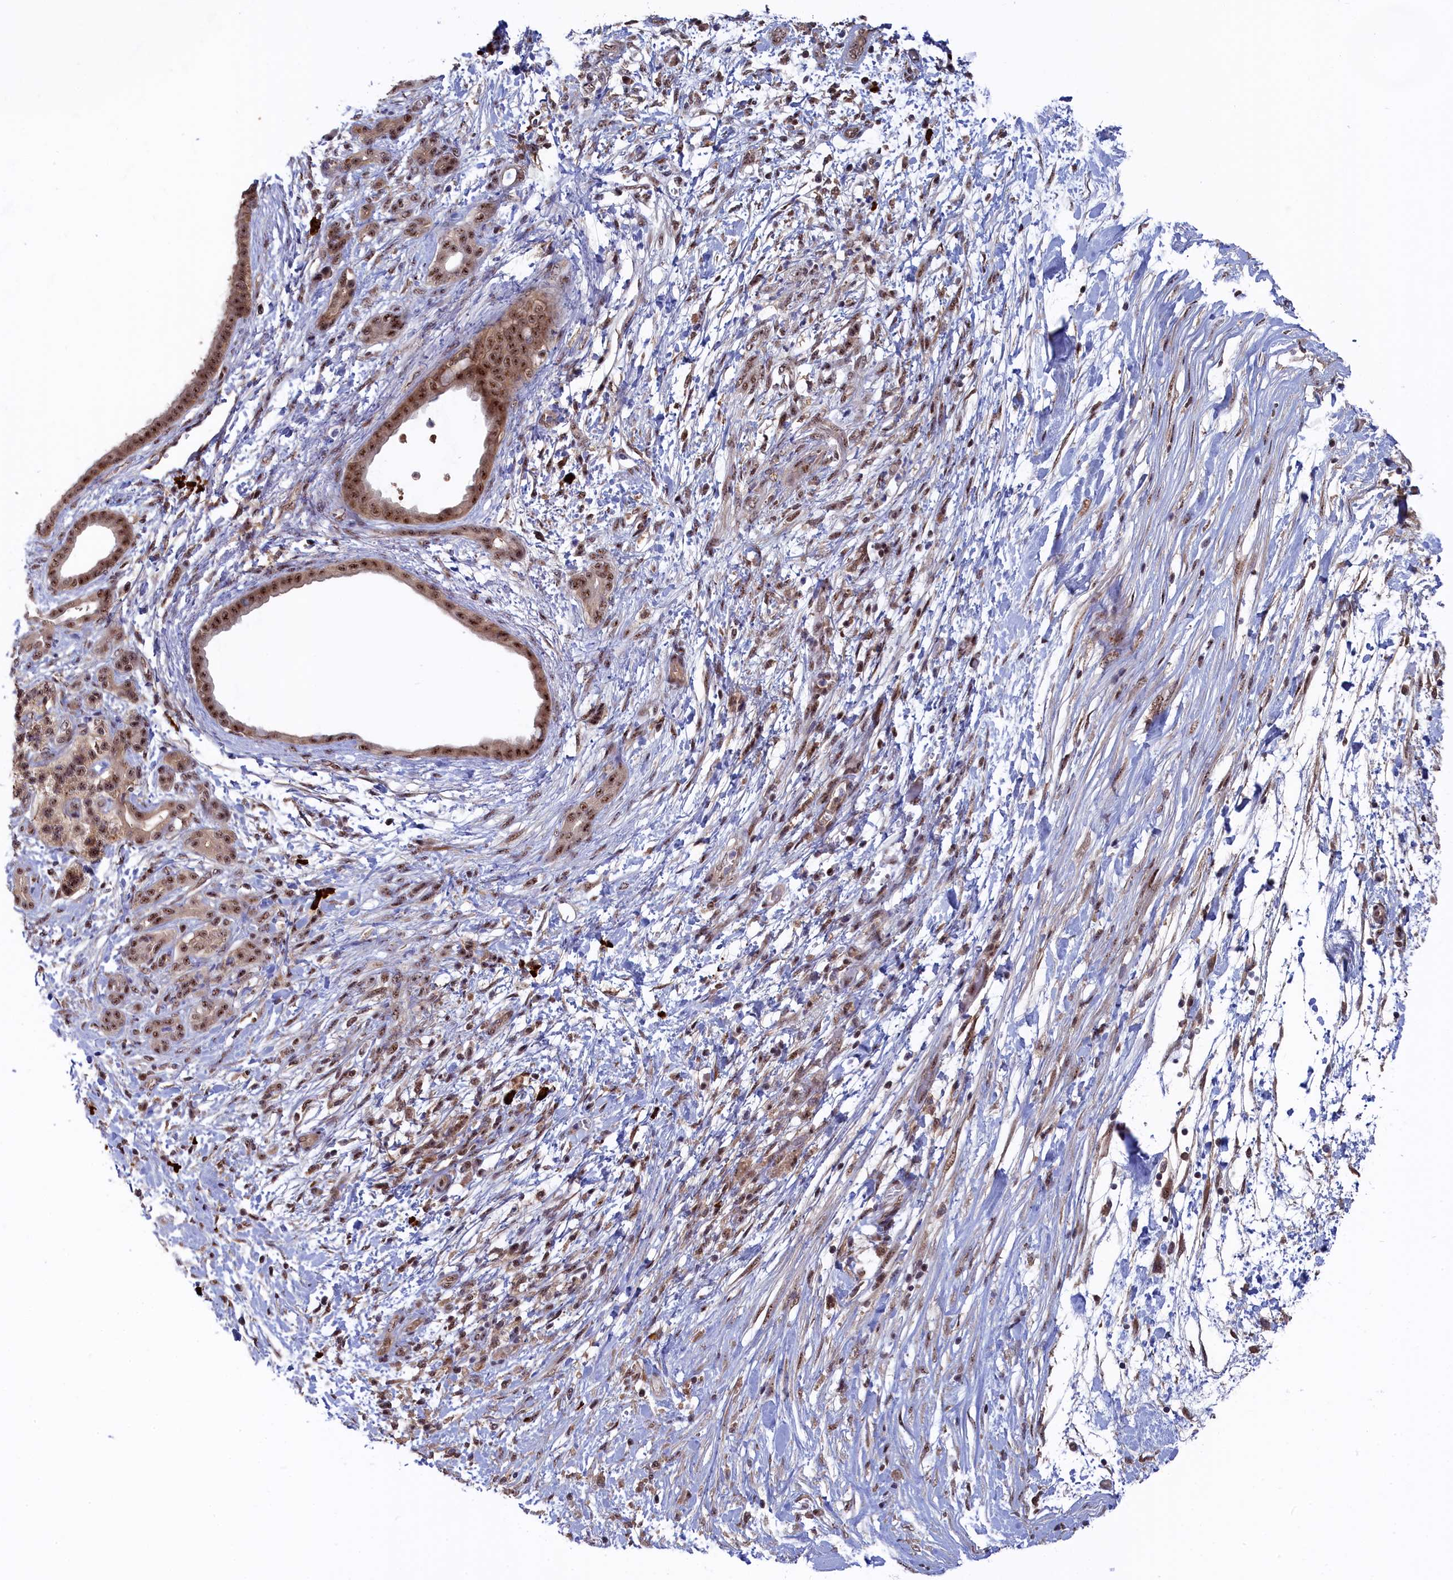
{"staining": {"intensity": "moderate", "quantity": ">75%", "location": "nuclear"}, "tissue": "pancreatic cancer", "cell_type": "Tumor cells", "image_type": "cancer", "snomed": [{"axis": "morphology", "description": "Adenocarcinoma, NOS"}, {"axis": "topography", "description": "Pancreas"}], "caption": "Tumor cells exhibit medium levels of moderate nuclear expression in about >75% of cells in pancreatic cancer (adenocarcinoma). Immunohistochemistry stains the protein in brown and the nuclei are stained blue.", "gene": "TAB1", "patient": {"sex": "female", "age": 55}}